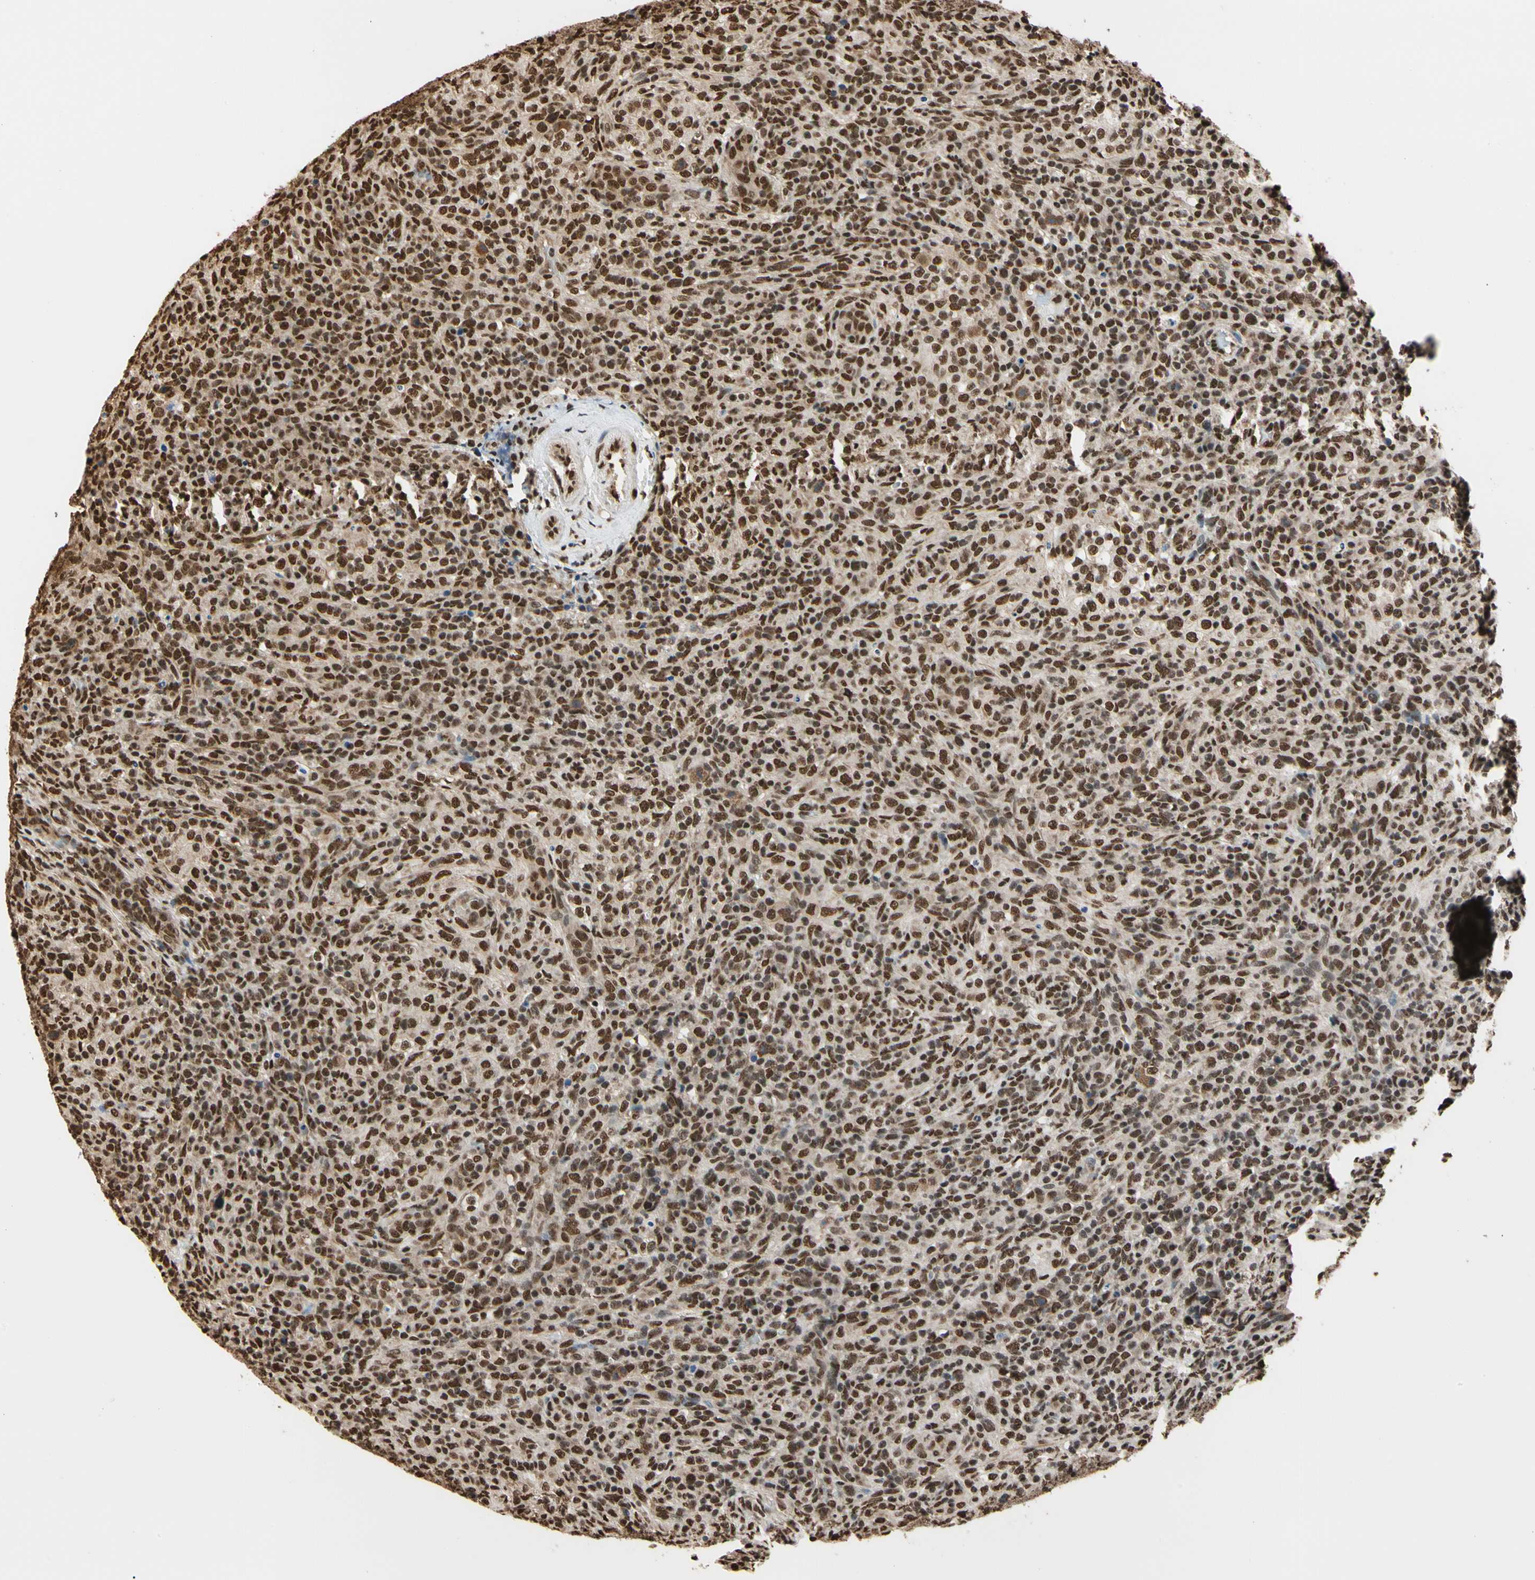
{"staining": {"intensity": "strong", "quantity": ">75%", "location": "nuclear"}, "tissue": "lymphoma", "cell_type": "Tumor cells", "image_type": "cancer", "snomed": [{"axis": "morphology", "description": "Malignant lymphoma, non-Hodgkin's type, High grade"}, {"axis": "topography", "description": "Lymph node"}], "caption": "High-grade malignant lymphoma, non-Hodgkin's type stained with DAB IHC exhibits high levels of strong nuclear staining in about >75% of tumor cells.", "gene": "HNRNPK", "patient": {"sex": "female", "age": 76}}